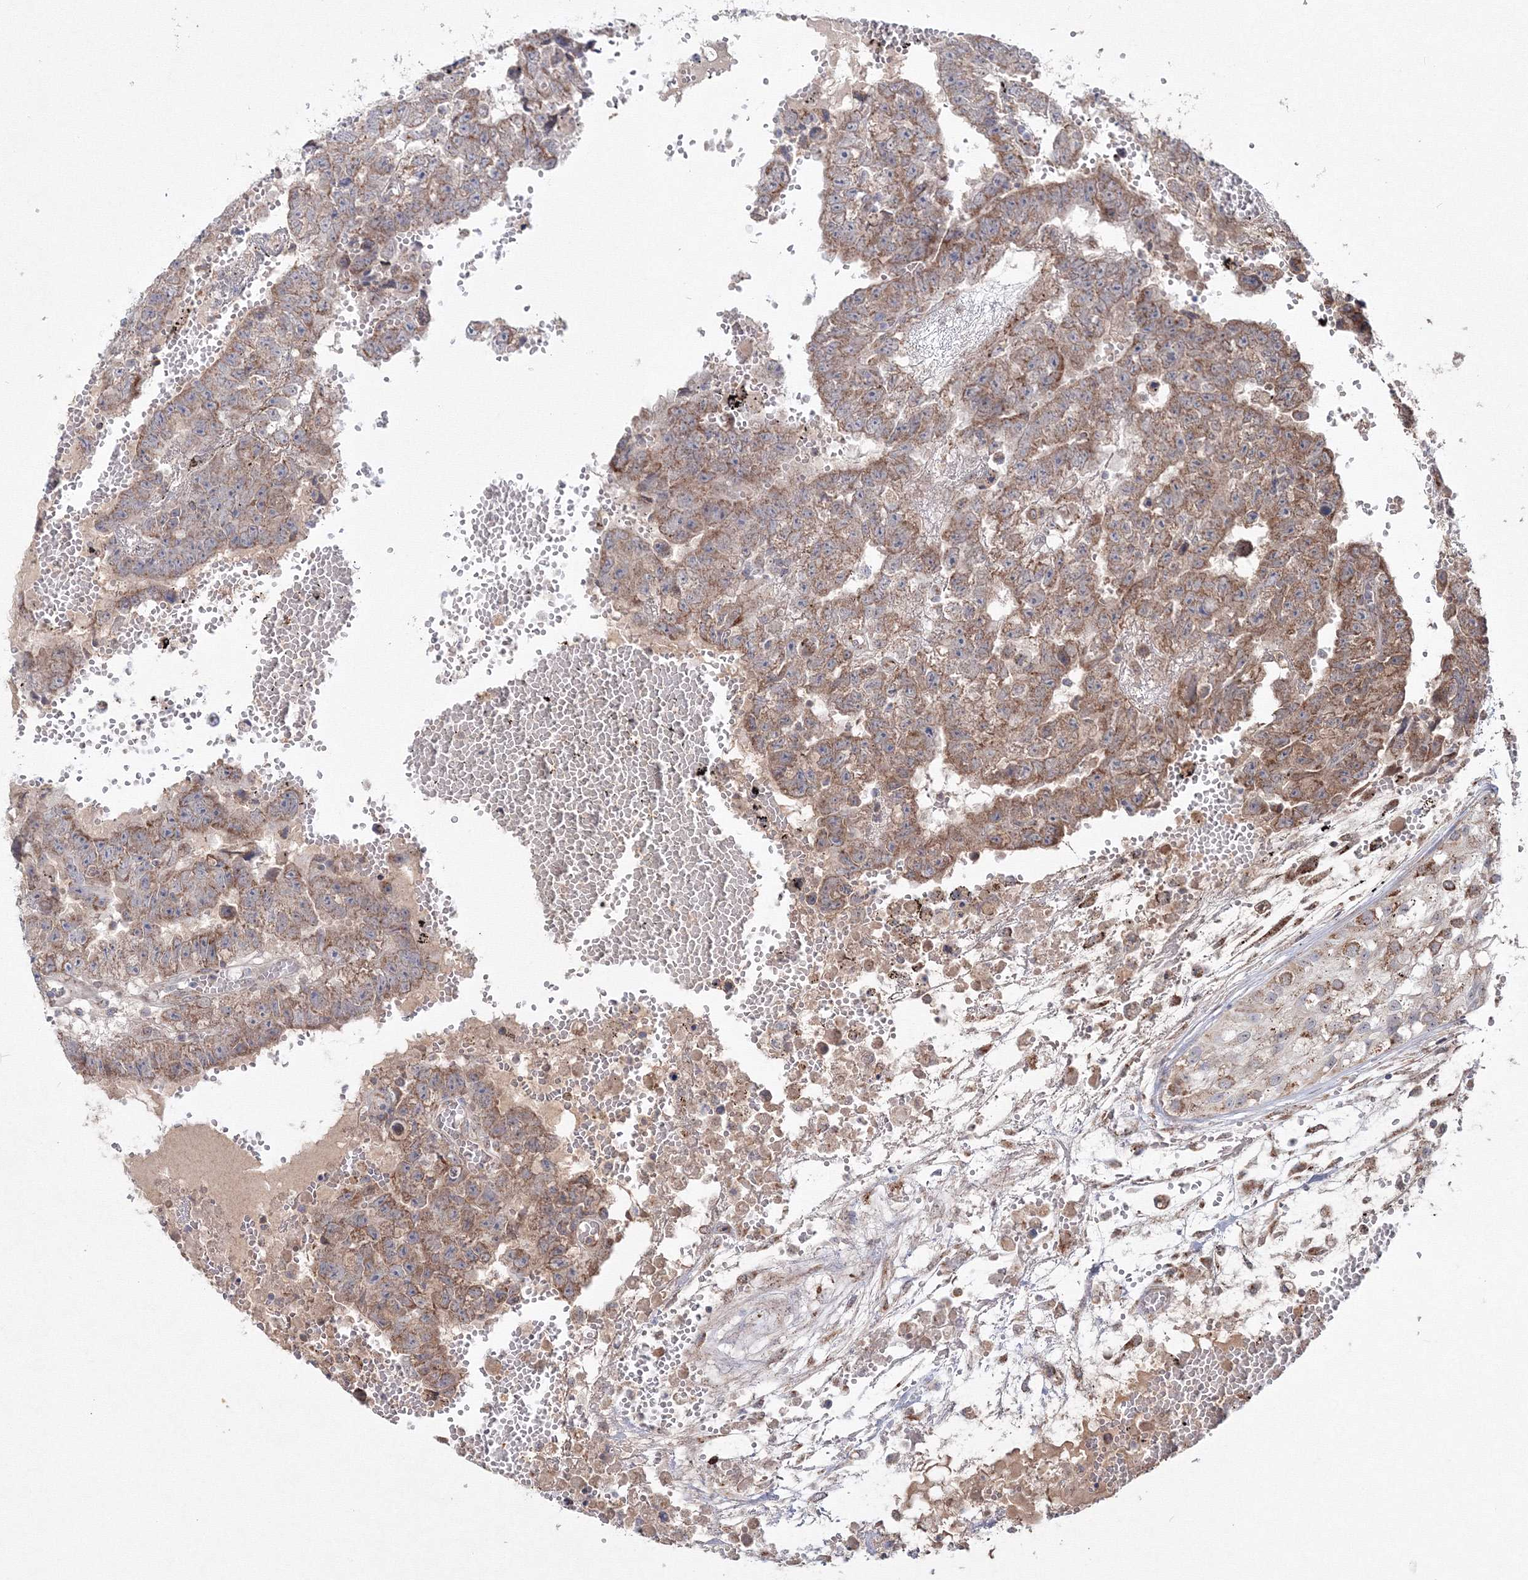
{"staining": {"intensity": "moderate", "quantity": ">75%", "location": "cytoplasmic/membranous"}, "tissue": "testis cancer", "cell_type": "Tumor cells", "image_type": "cancer", "snomed": [{"axis": "morphology", "description": "Carcinoma, Embryonal, NOS"}, {"axis": "topography", "description": "Testis"}], "caption": "Embryonal carcinoma (testis) tissue exhibits moderate cytoplasmic/membranous expression in approximately >75% of tumor cells, visualized by immunohistochemistry.", "gene": "PEX13", "patient": {"sex": "male", "age": 25}}